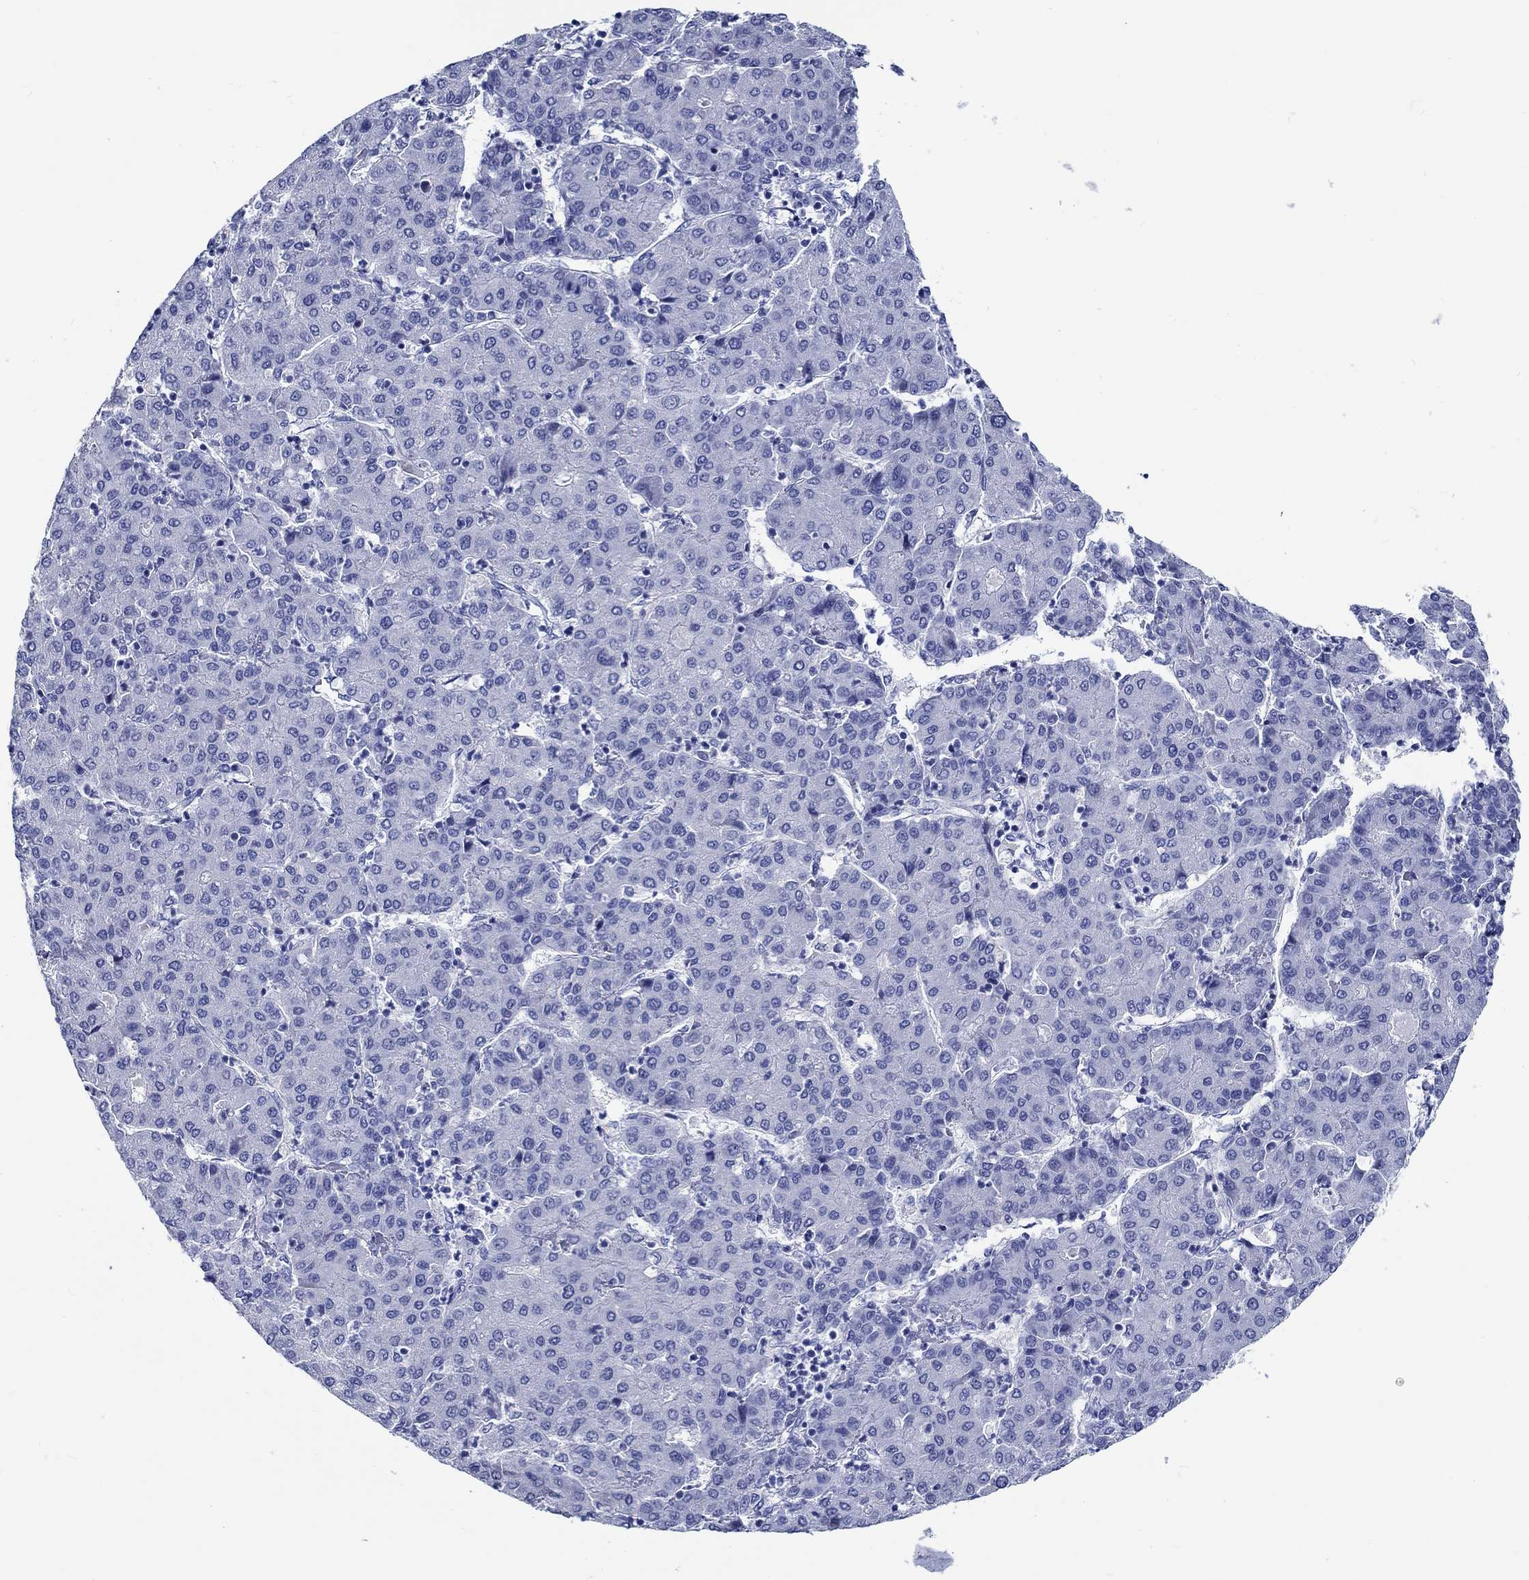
{"staining": {"intensity": "negative", "quantity": "none", "location": "none"}, "tissue": "liver cancer", "cell_type": "Tumor cells", "image_type": "cancer", "snomed": [{"axis": "morphology", "description": "Carcinoma, Hepatocellular, NOS"}, {"axis": "topography", "description": "Liver"}], "caption": "Liver cancer (hepatocellular carcinoma) stained for a protein using immunohistochemistry displays no staining tumor cells.", "gene": "FBXO2", "patient": {"sex": "male", "age": 65}}